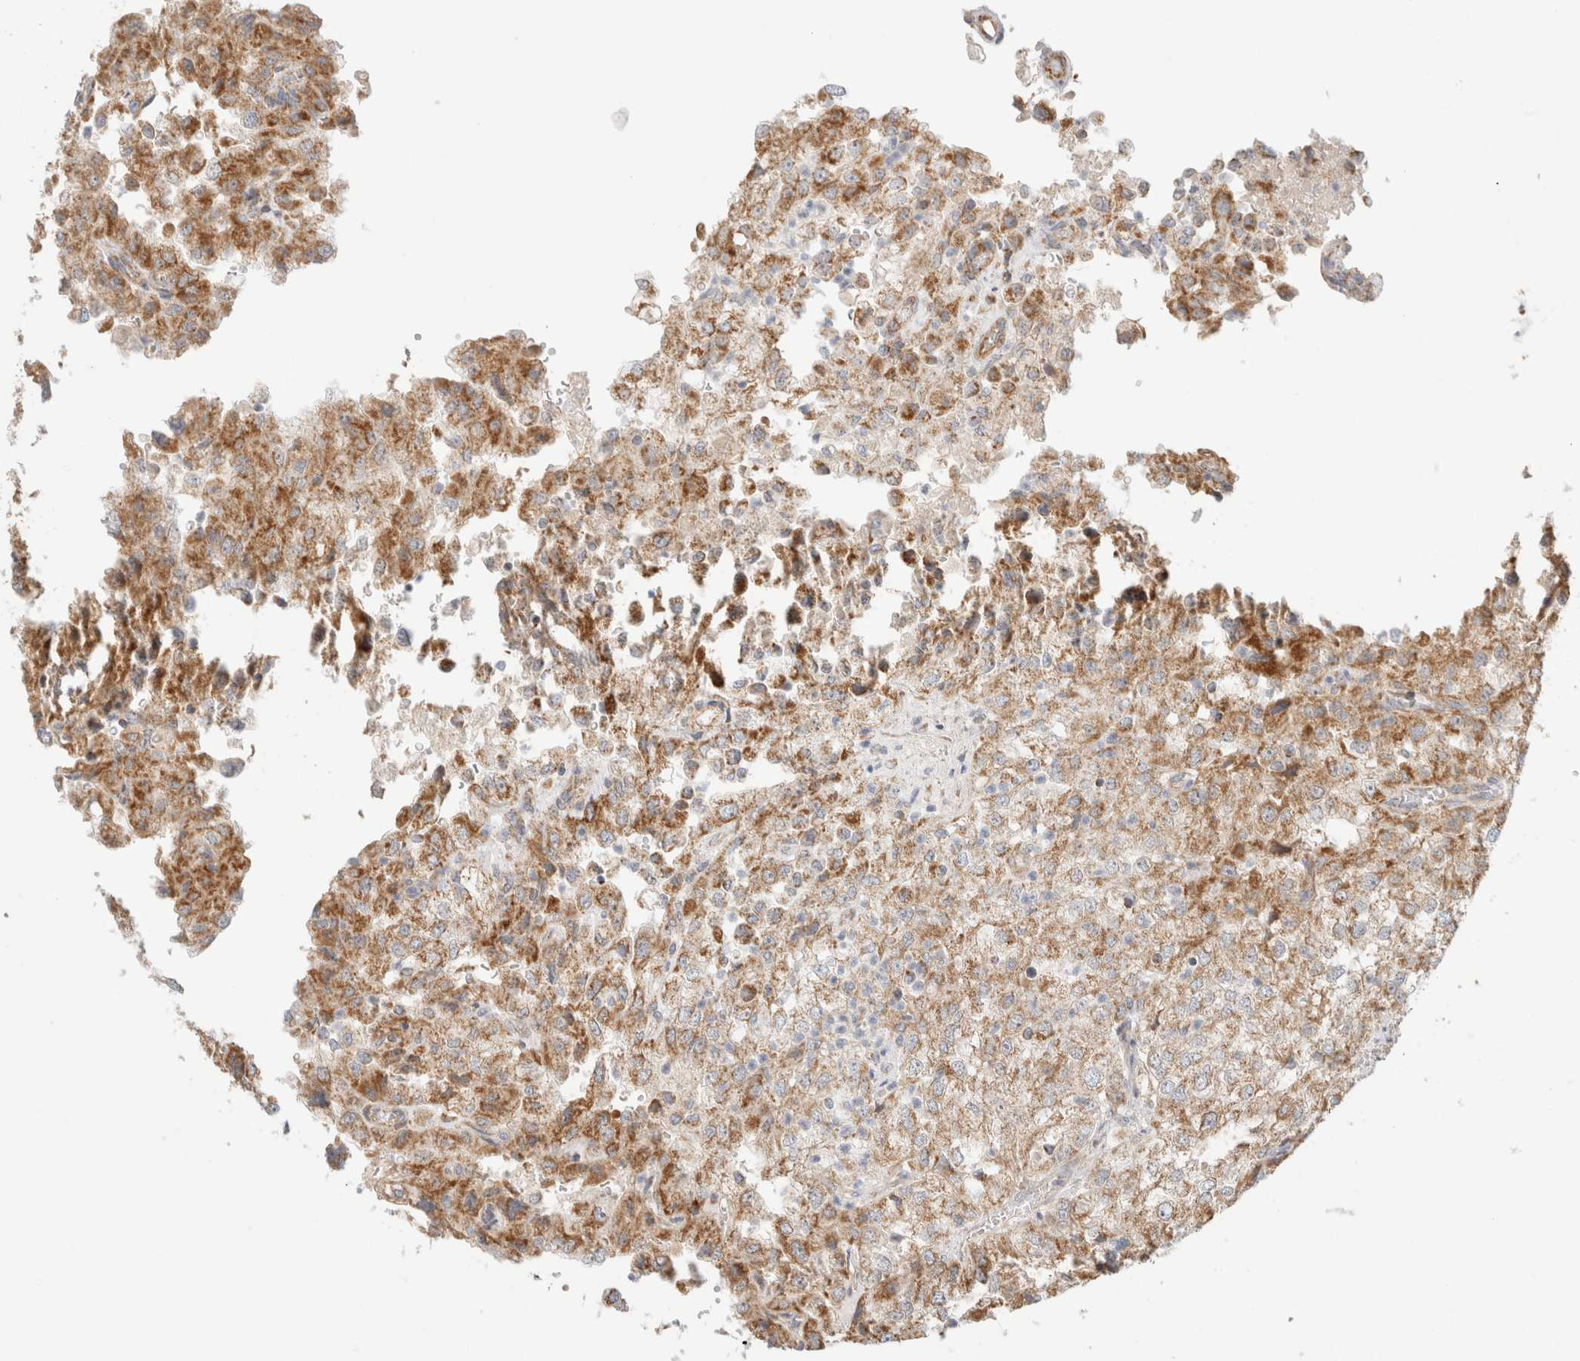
{"staining": {"intensity": "moderate", "quantity": ">75%", "location": "cytoplasmic/membranous"}, "tissue": "renal cancer", "cell_type": "Tumor cells", "image_type": "cancer", "snomed": [{"axis": "morphology", "description": "Adenocarcinoma, NOS"}, {"axis": "topography", "description": "Kidney"}], "caption": "Immunohistochemistry (DAB) staining of adenocarcinoma (renal) displays moderate cytoplasmic/membranous protein expression in approximately >75% of tumor cells.", "gene": "MRM3", "patient": {"sex": "female", "age": 54}}